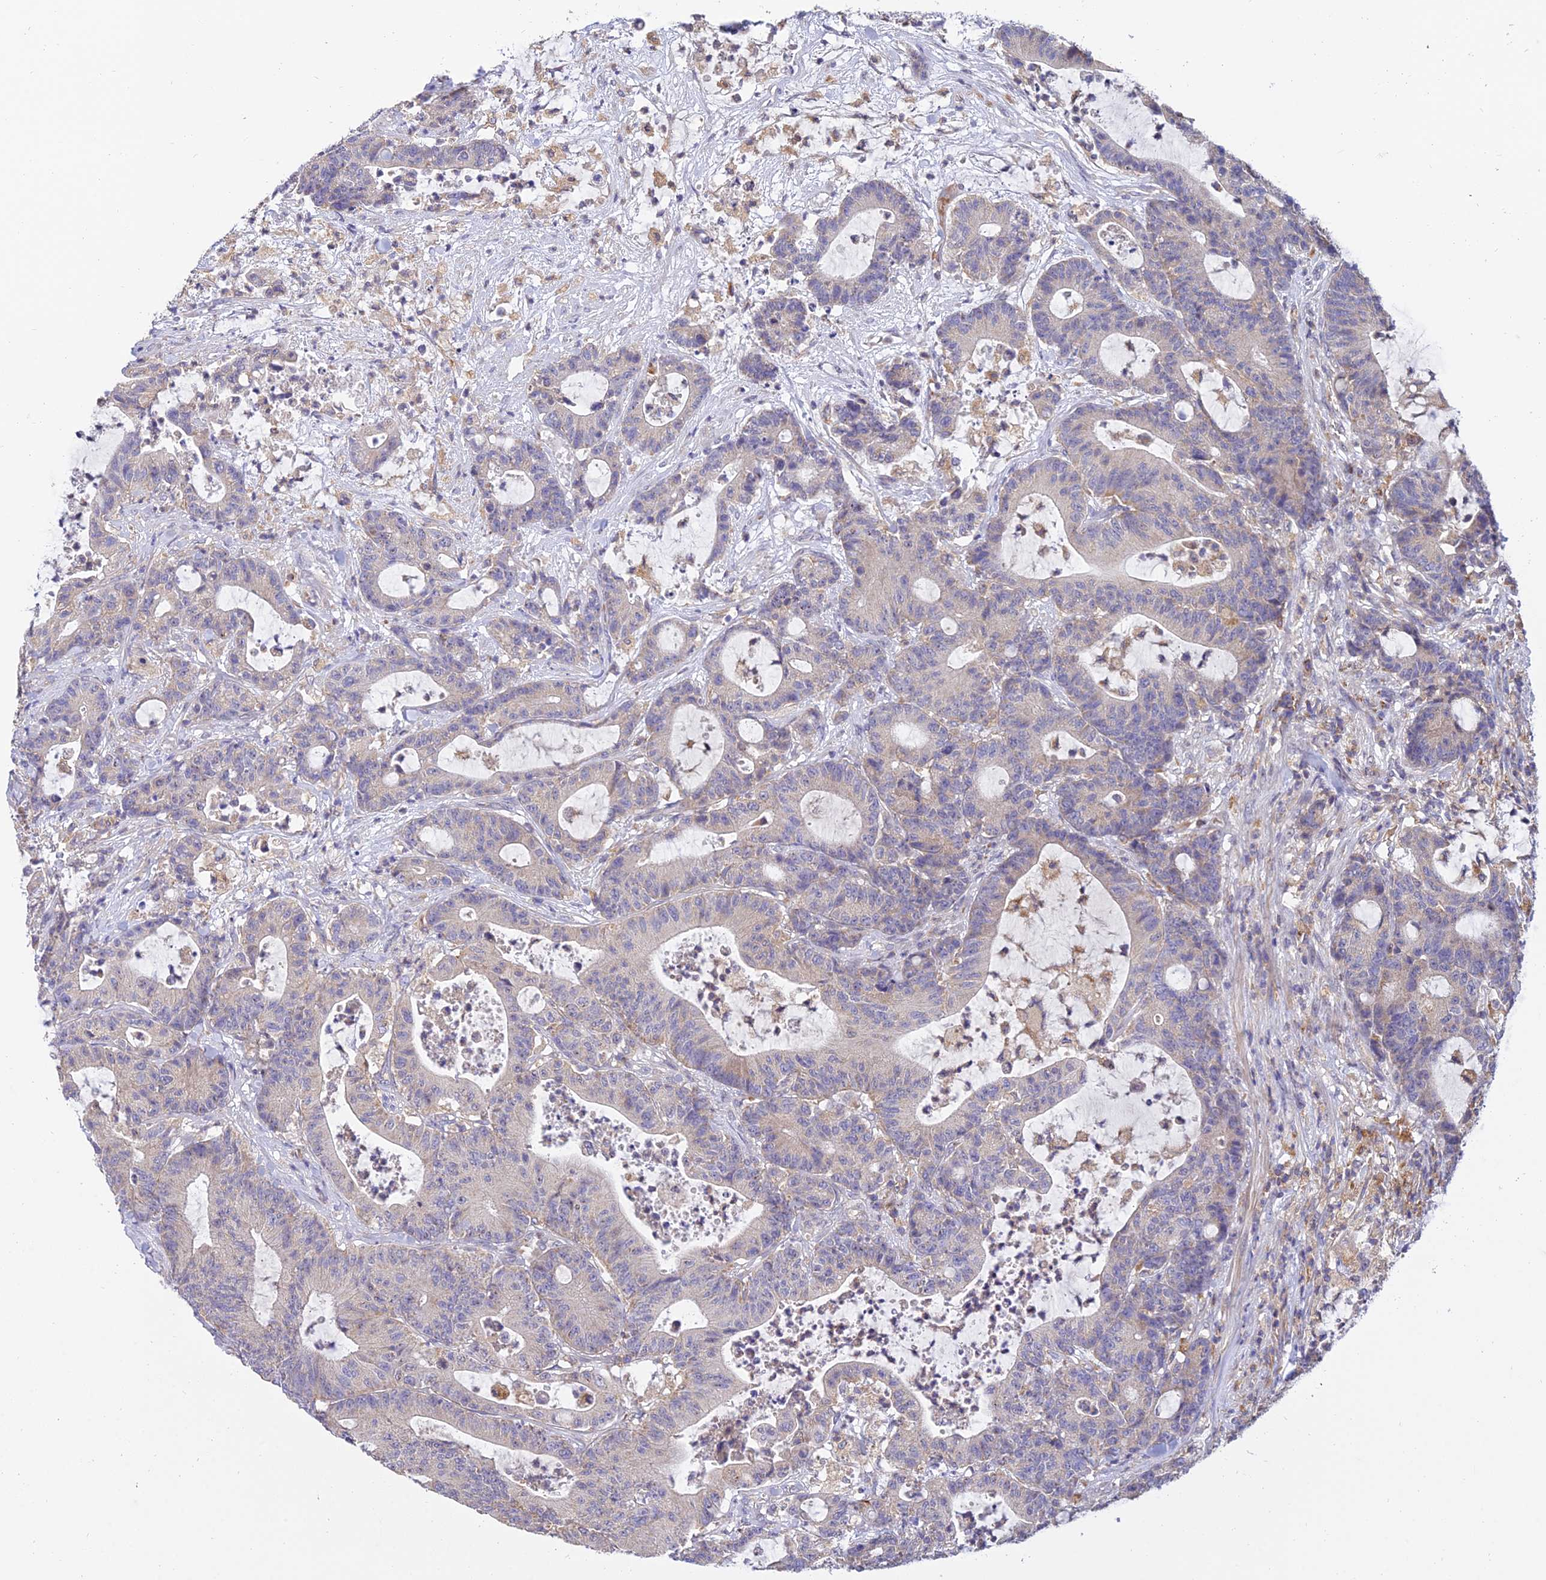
{"staining": {"intensity": "negative", "quantity": "none", "location": "none"}, "tissue": "colorectal cancer", "cell_type": "Tumor cells", "image_type": "cancer", "snomed": [{"axis": "morphology", "description": "Adenocarcinoma, NOS"}, {"axis": "topography", "description": "Colon"}], "caption": "Tumor cells show no significant protein expression in colorectal cancer (adenocarcinoma).", "gene": "ARL8B", "patient": {"sex": "female", "age": 84}}